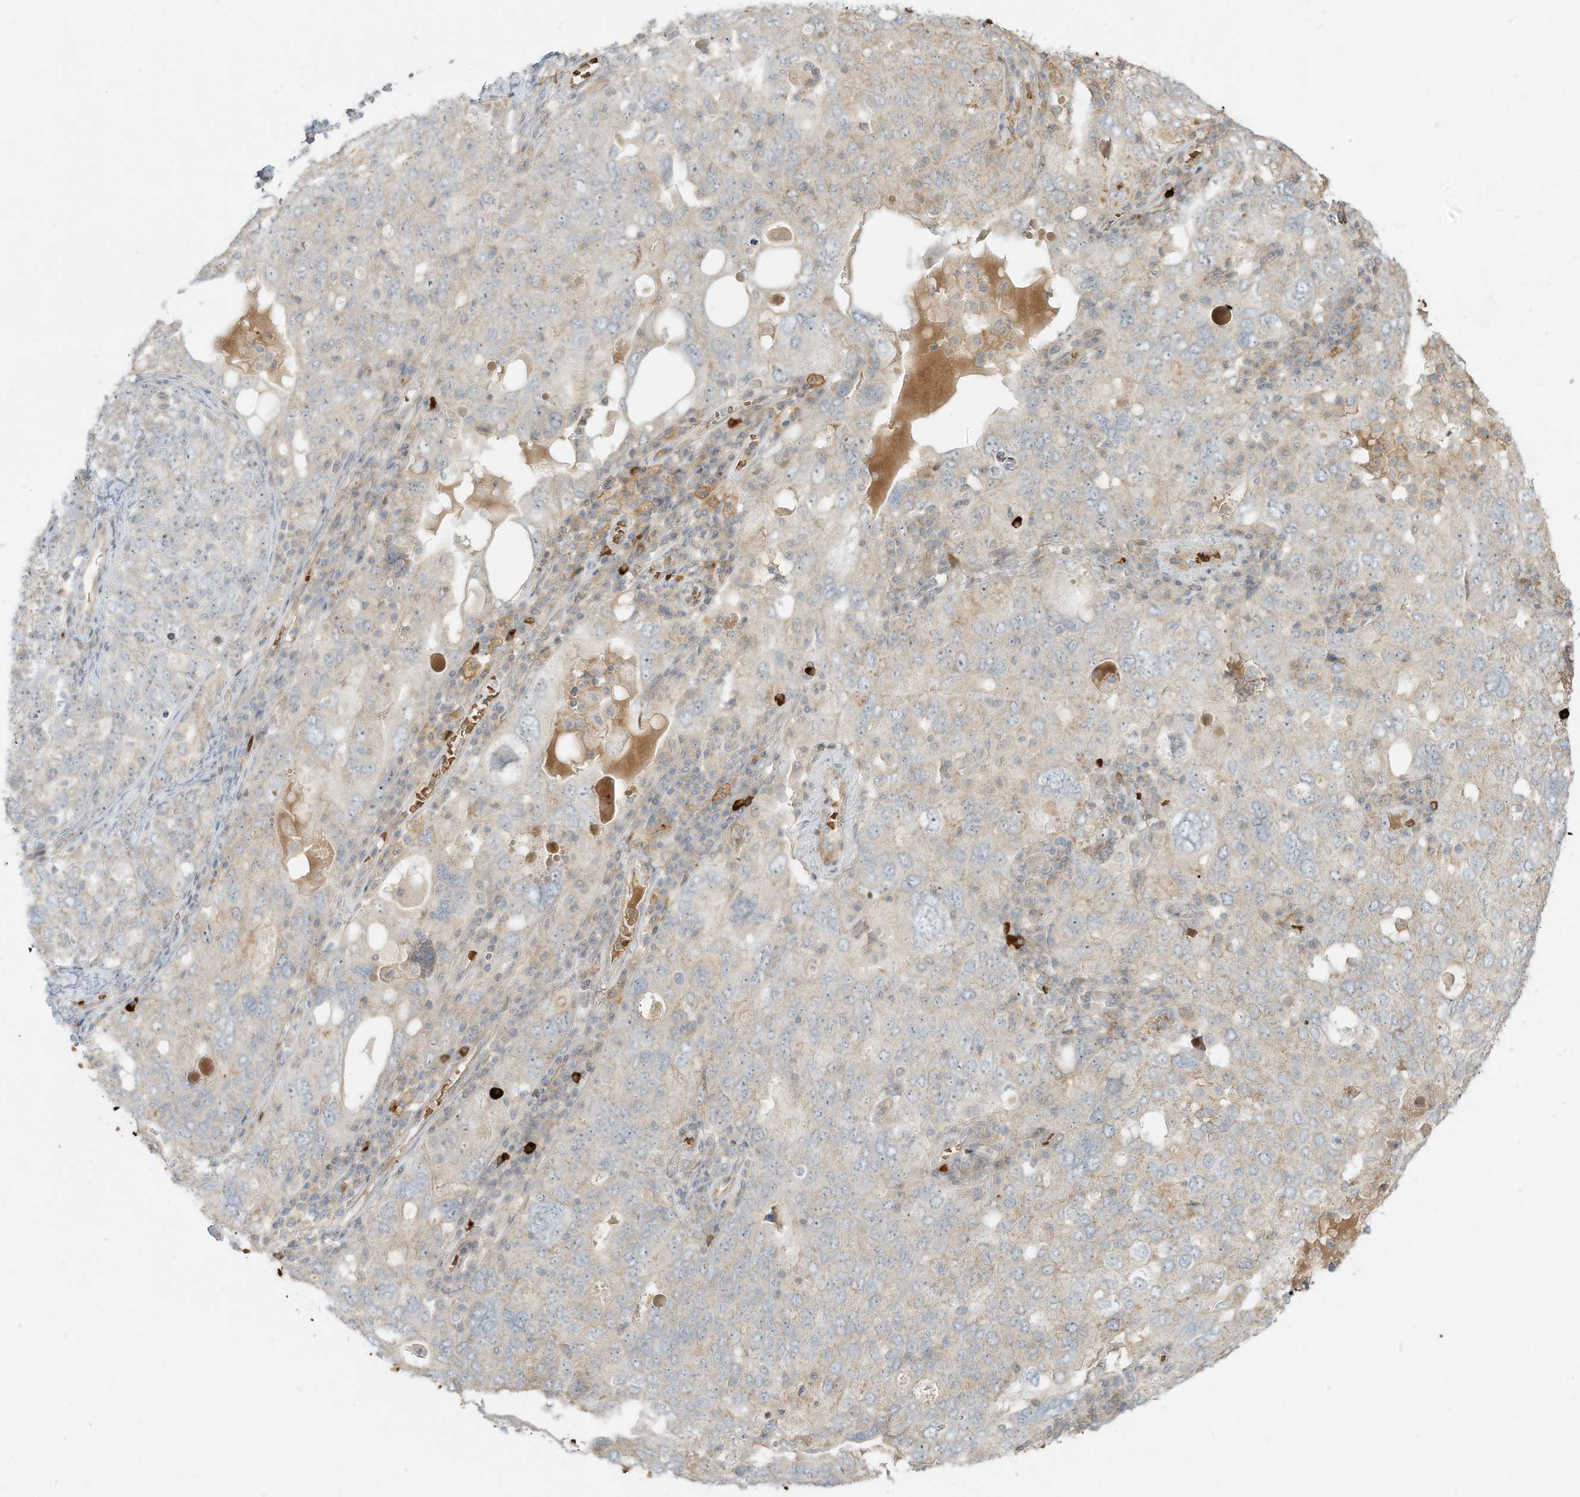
{"staining": {"intensity": "weak", "quantity": "<25%", "location": "cytoplasmic/membranous"}, "tissue": "ovarian cancer", "cell_type": "Tumor cells", "image_type": "cancer", "snomed": [{"axis": "morphology", "description": "Carcinoma, endometroid"}, {"axis": "topography", "description": "Ovary"}], "caption": "Endometroid carcinoma (ovarian) was stained to show a protein in brown. There is no significant positivity in tumor cells. (DAB (3,3'-diaminobenzidine) immunohistochemistry visualized using brightfield microscopy, high magnification).", "gene": "OFD1", "patient": {"sex": "female", "age": 62}}